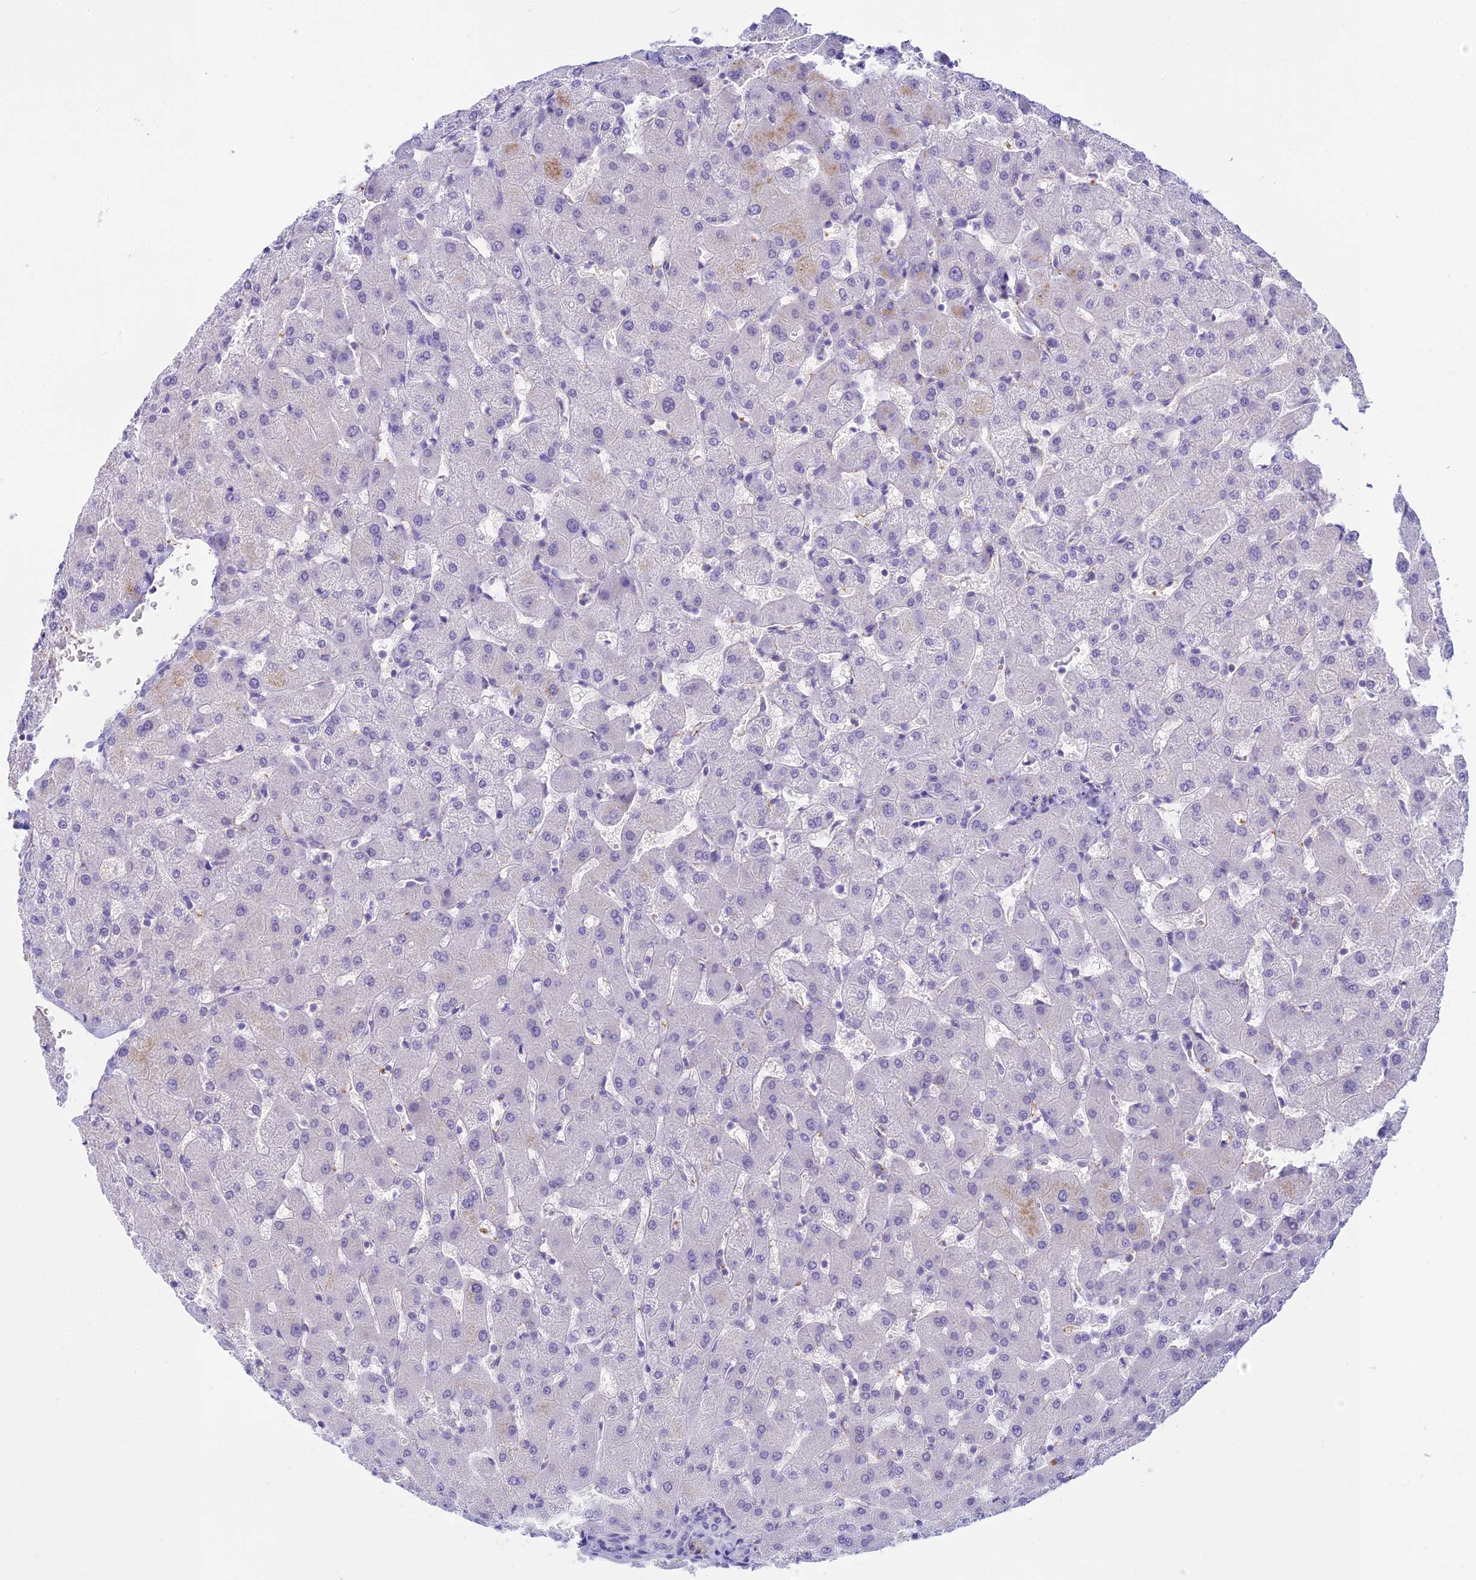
{"staining": {"intensity": "negative", "quantity": "none", "location": "none"}, "tissue": "liver", "cell_type": "Cholangiocytes", "image_type": "normal", "snomed": [{"axis": "morphology", "description": "Normal tissue, NOS"}, {"axis": "topography", "description": "Liver"}], "caption": "A high-resolution image shows immunohistochemistry staining of unremarkable liver, which exhibits no significant expression in cholangiocytes.", "gene": "FBXW4", "patient": {"sex": "female", "age": 63}}